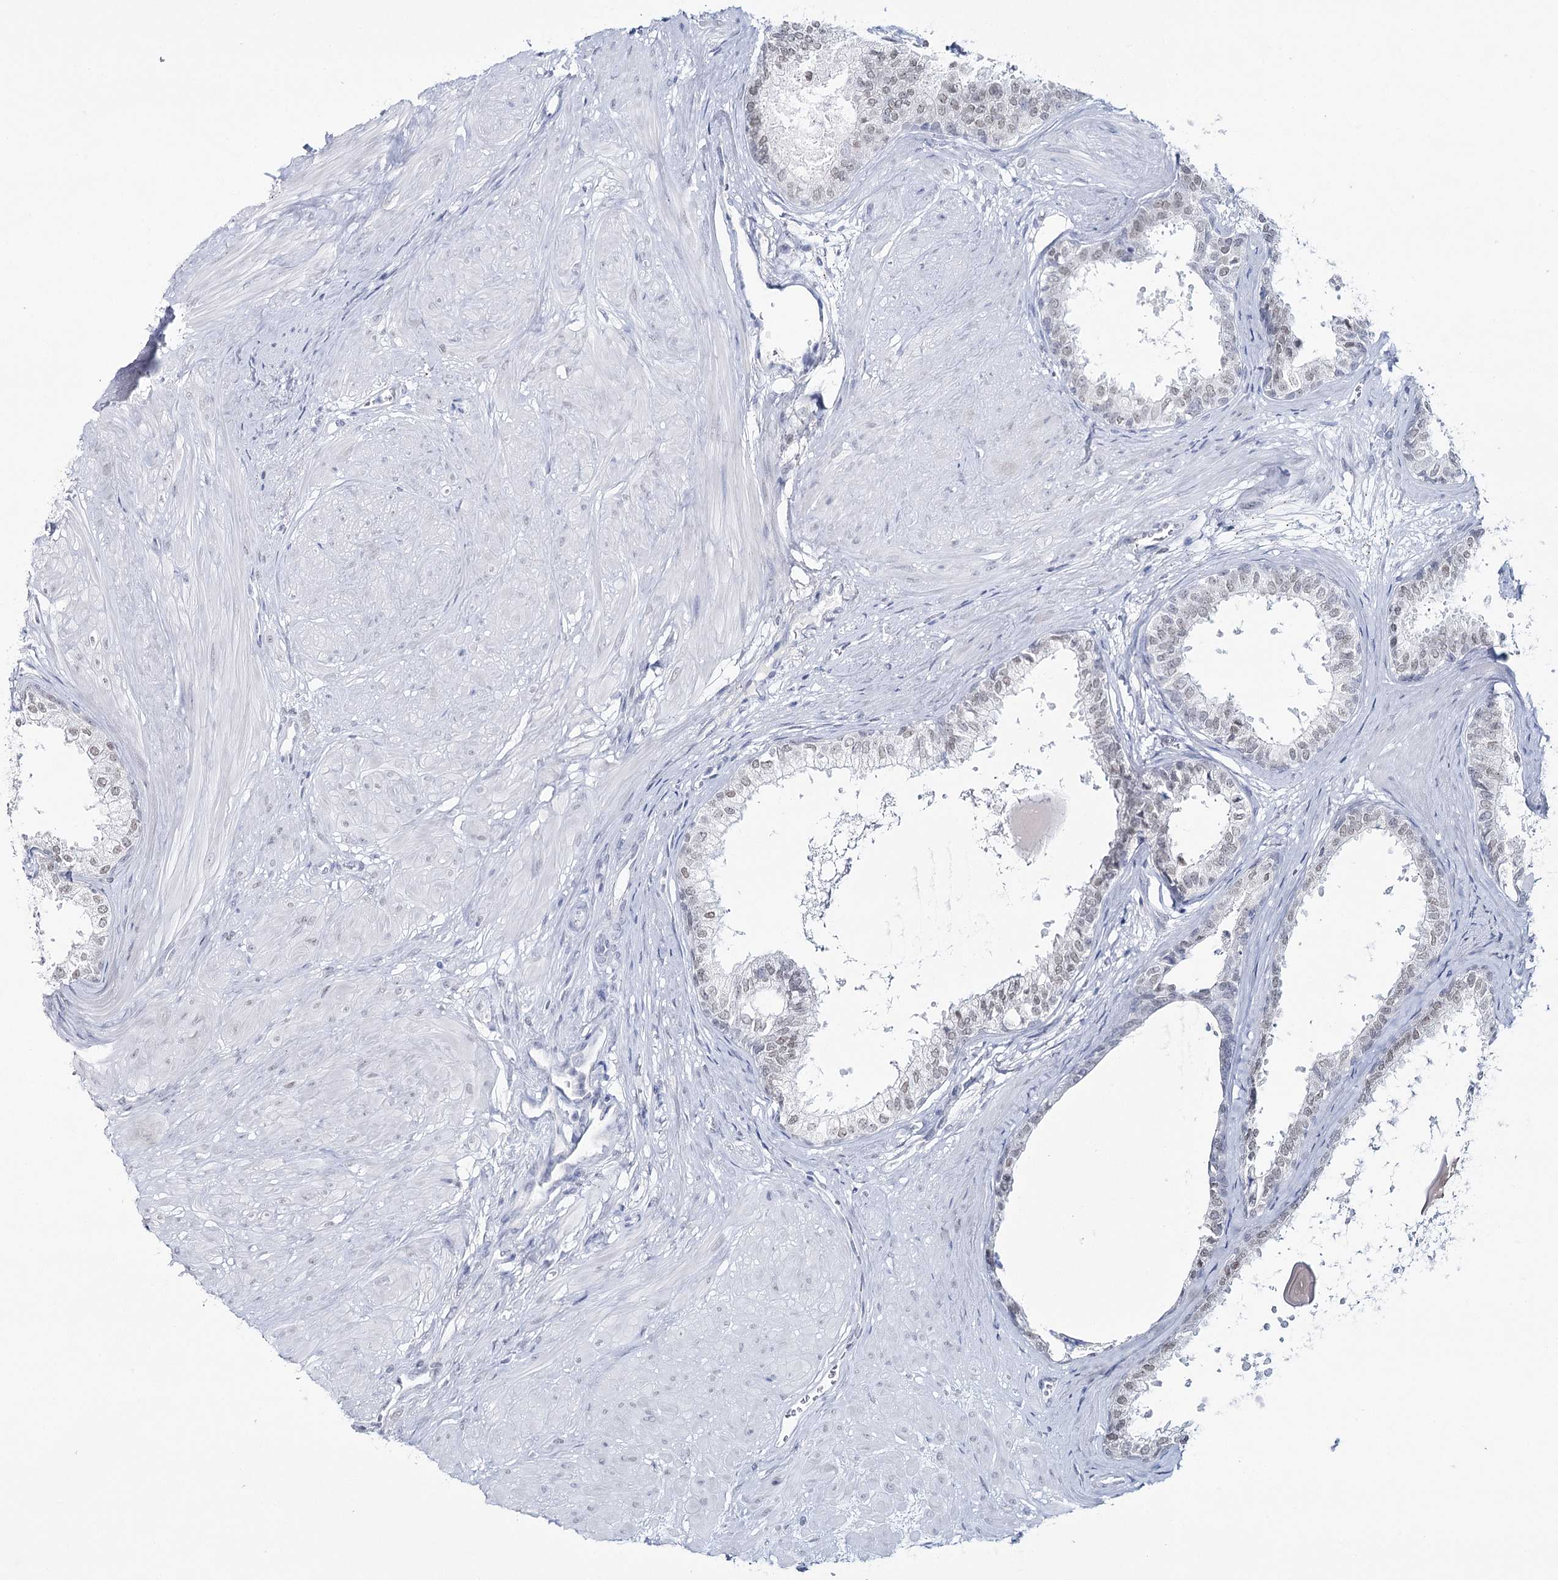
{"staining": {"intensity": "weak", "quantity": "25%-75%", "location": "nuclear"}, "tissue": "prostate", "cell_type": "Glandular cells", "image_type": "normal", "snomed": [{"axis": "morphology", "description": "Normal tissue, NOS"}, {"axis": "topography", "description": "Prostate"}], "caption": "Glandular cells exhibit low levels of weak nuclear expression in about 25%-75% of cells in normal human prostate. Immunohistochemistry stains the protein of interest in brown and the nuclei are stained blue.", "gene": "ZC3H8", "patient": {"sex": "male", "age": 48}}